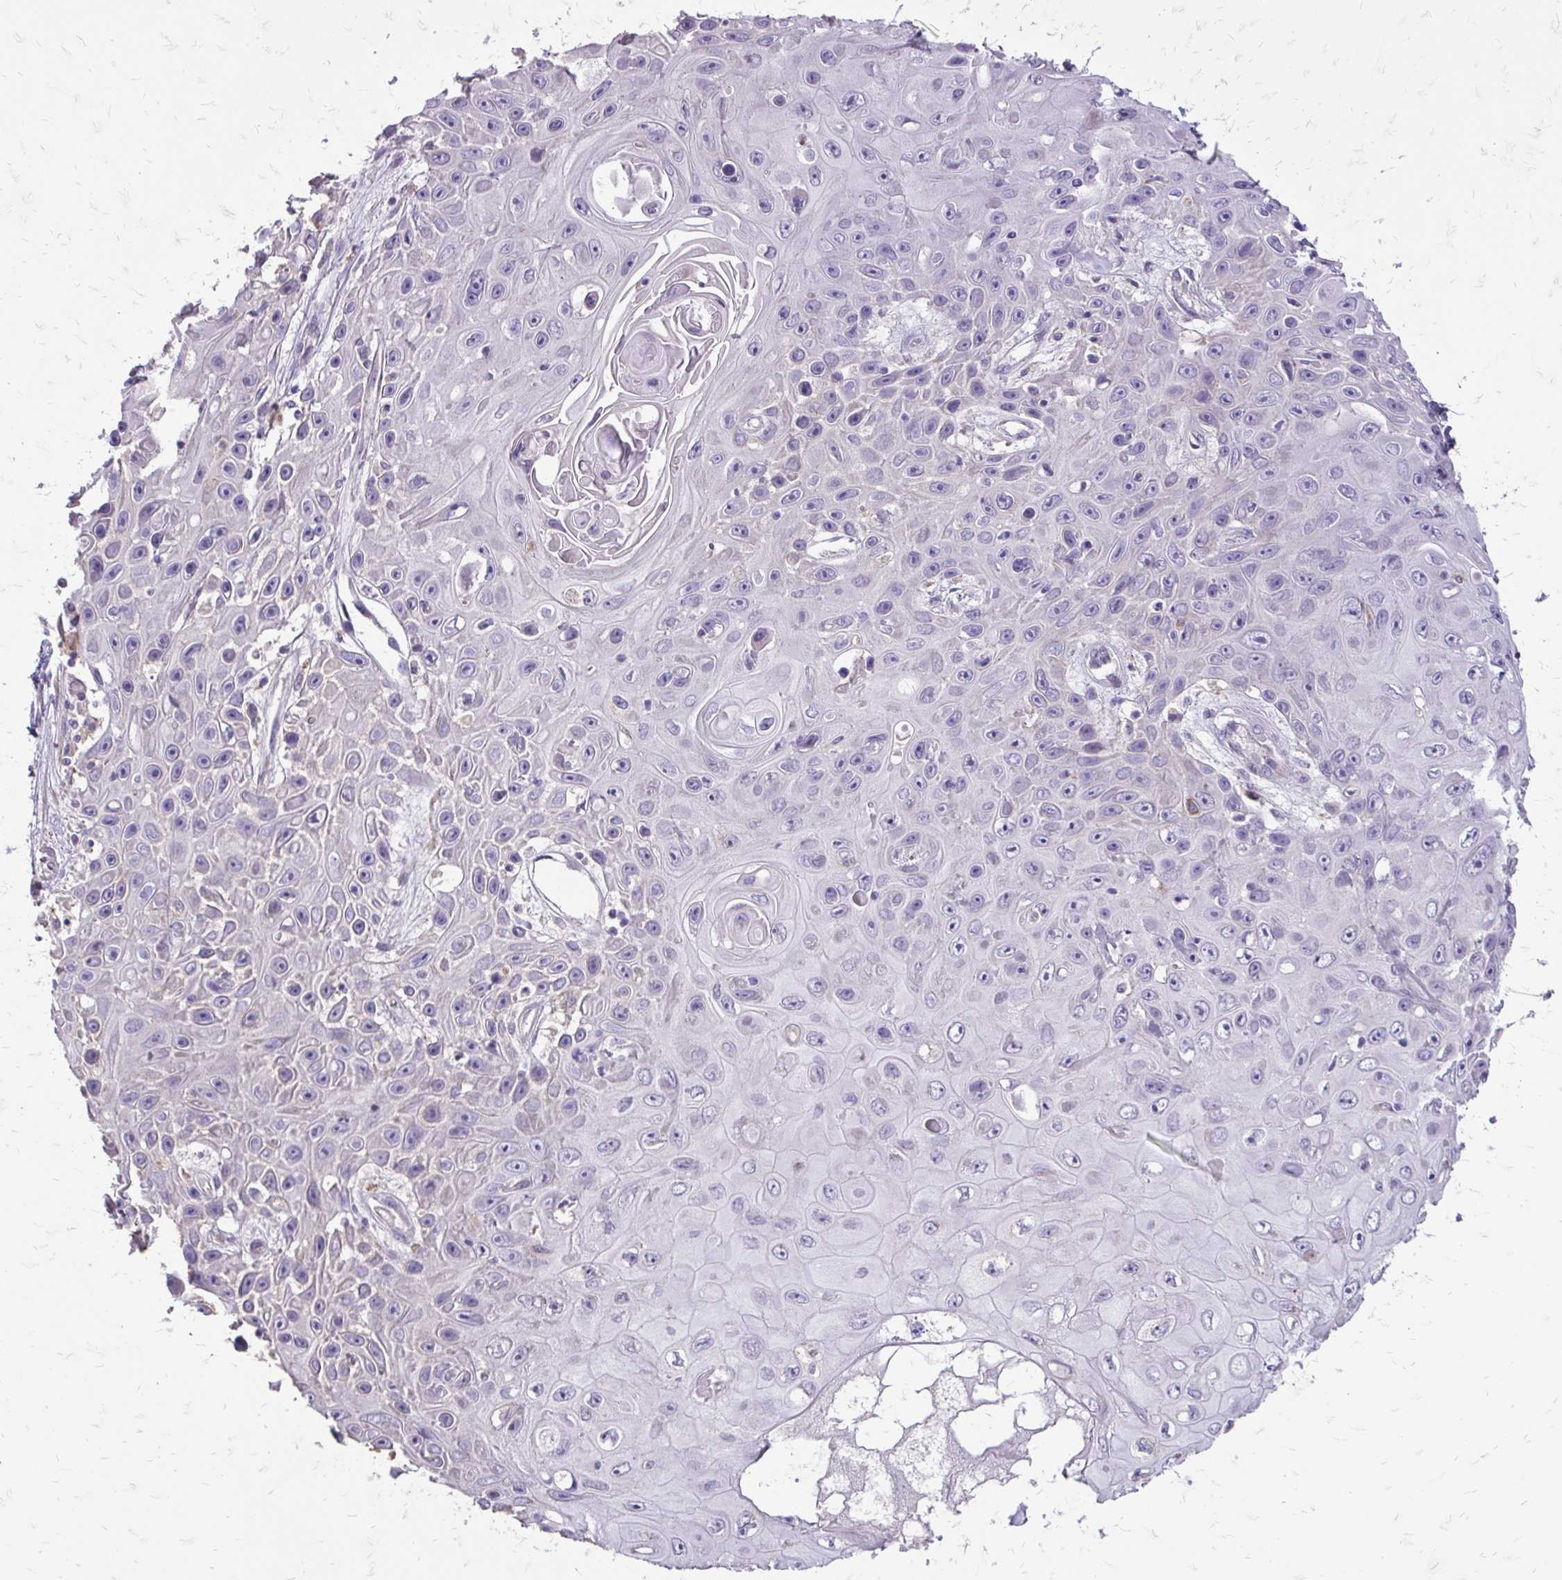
{"staining": {"intensity": "negative", "quantity": "none", "location": "none"}, "tissue": "skin cancer", "cell_type": "Tumor cells", "image_type": "cancer", "snomed": [{"axis": "morphology", "description": "Squamous cell carcinoma, NOS"}, {"axis": "topography", "description": "Skin"}], "caption": "The photomicrograph displays no staining of tumor cells in skin cancer (squamous cell carcinoma).", "gene": "MYORG", "patient": {"sex": "male", "age": 82}}